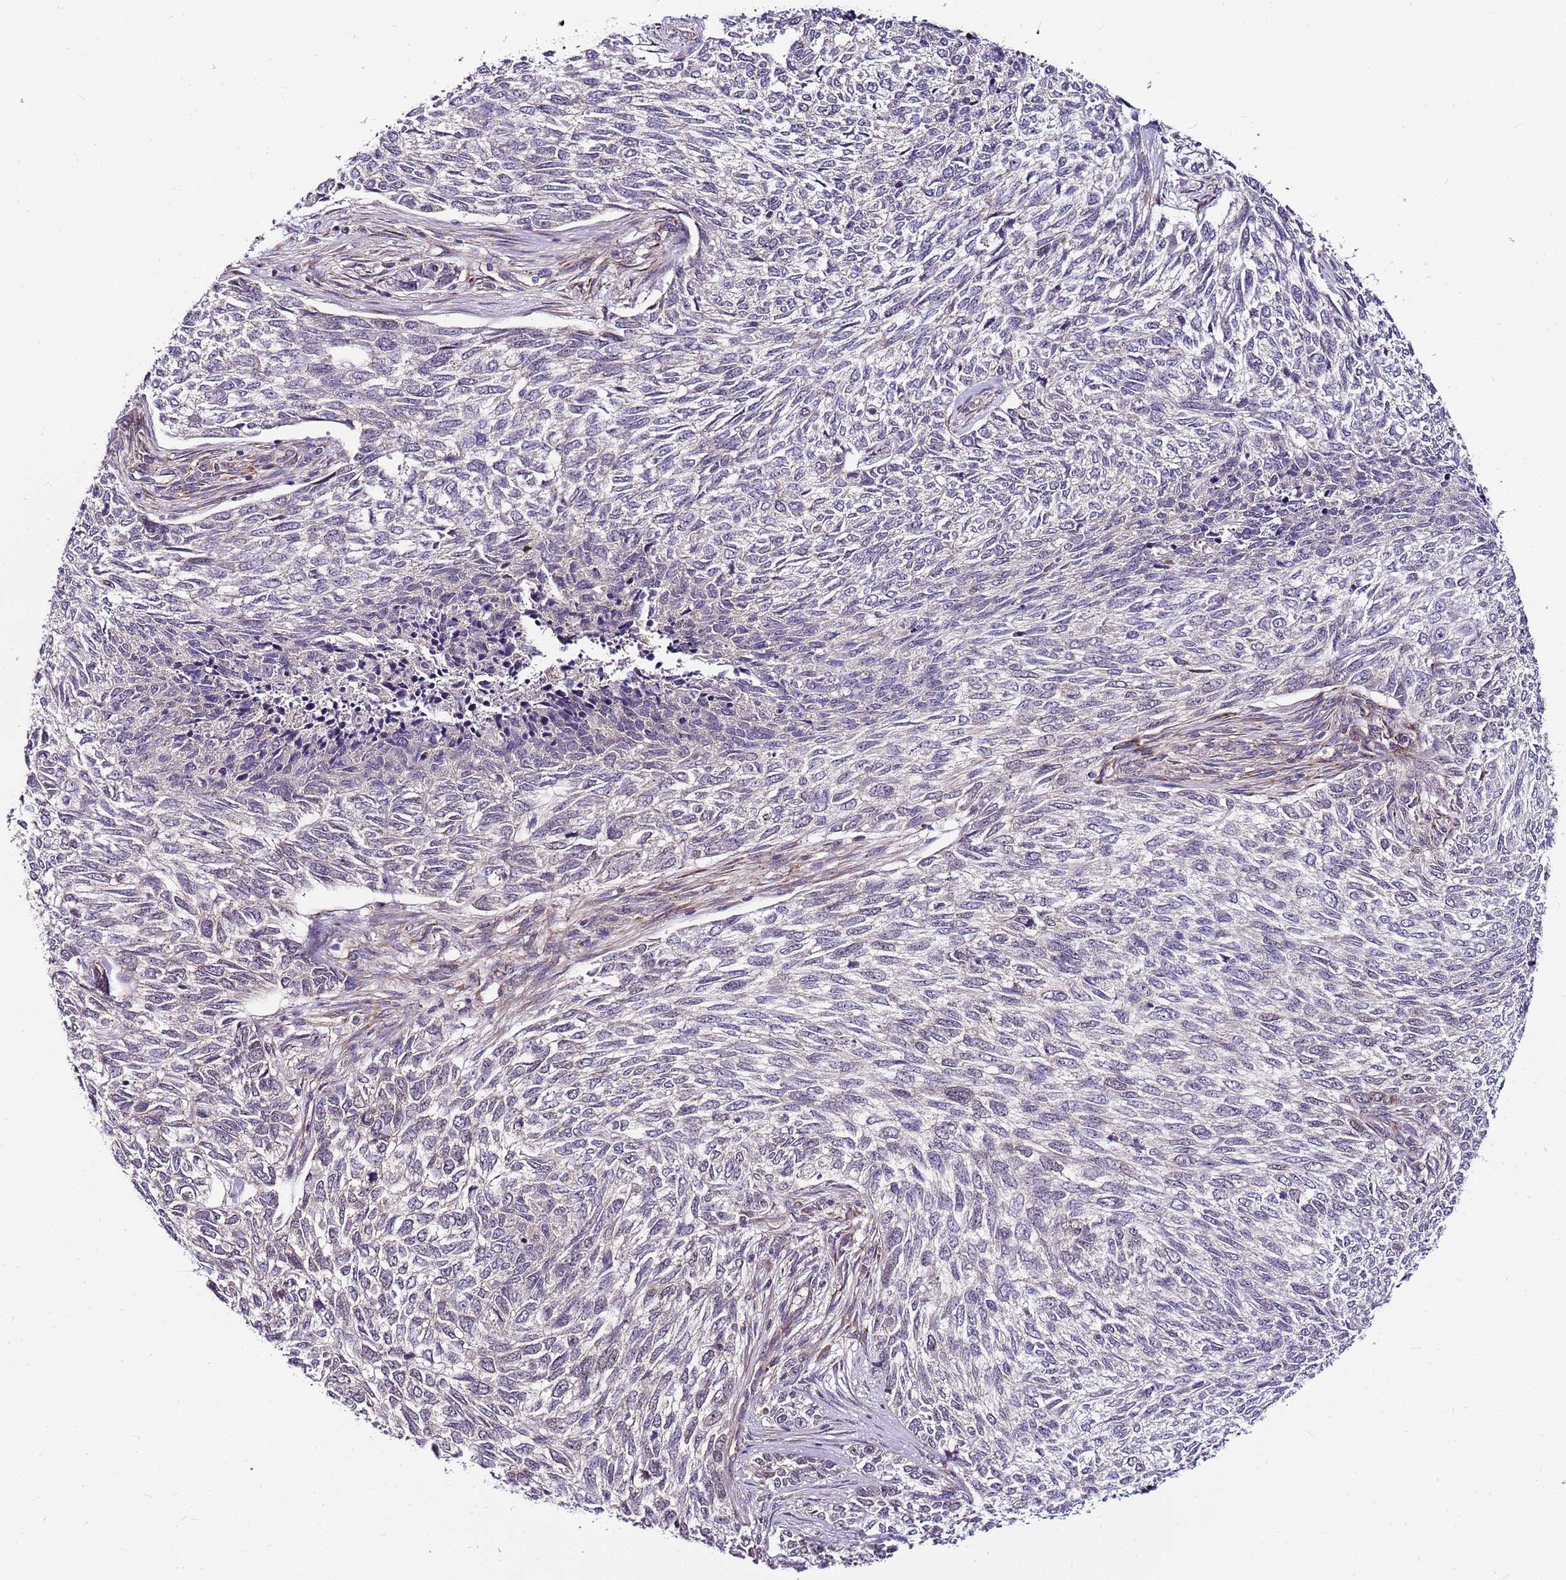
{"staining": {"intensity": "negative", "quantity": "none", "location": "none"}, "tissue": "skin cancer", "cell_type": "Tumor cells", "image_type": "cancer", "snomed": [{"axis": "morphology", "description": "Basal cell carcinoma"}, {"axis": "topography", "description": "Skin"}], "caption": "Human skin cancer (basal cell carcinoma) stained for a protein using immunohistochemistry shows no positivity in tumor cells.", "gene": "POLE3", "patient": {"sex": "female", "age": 65}}